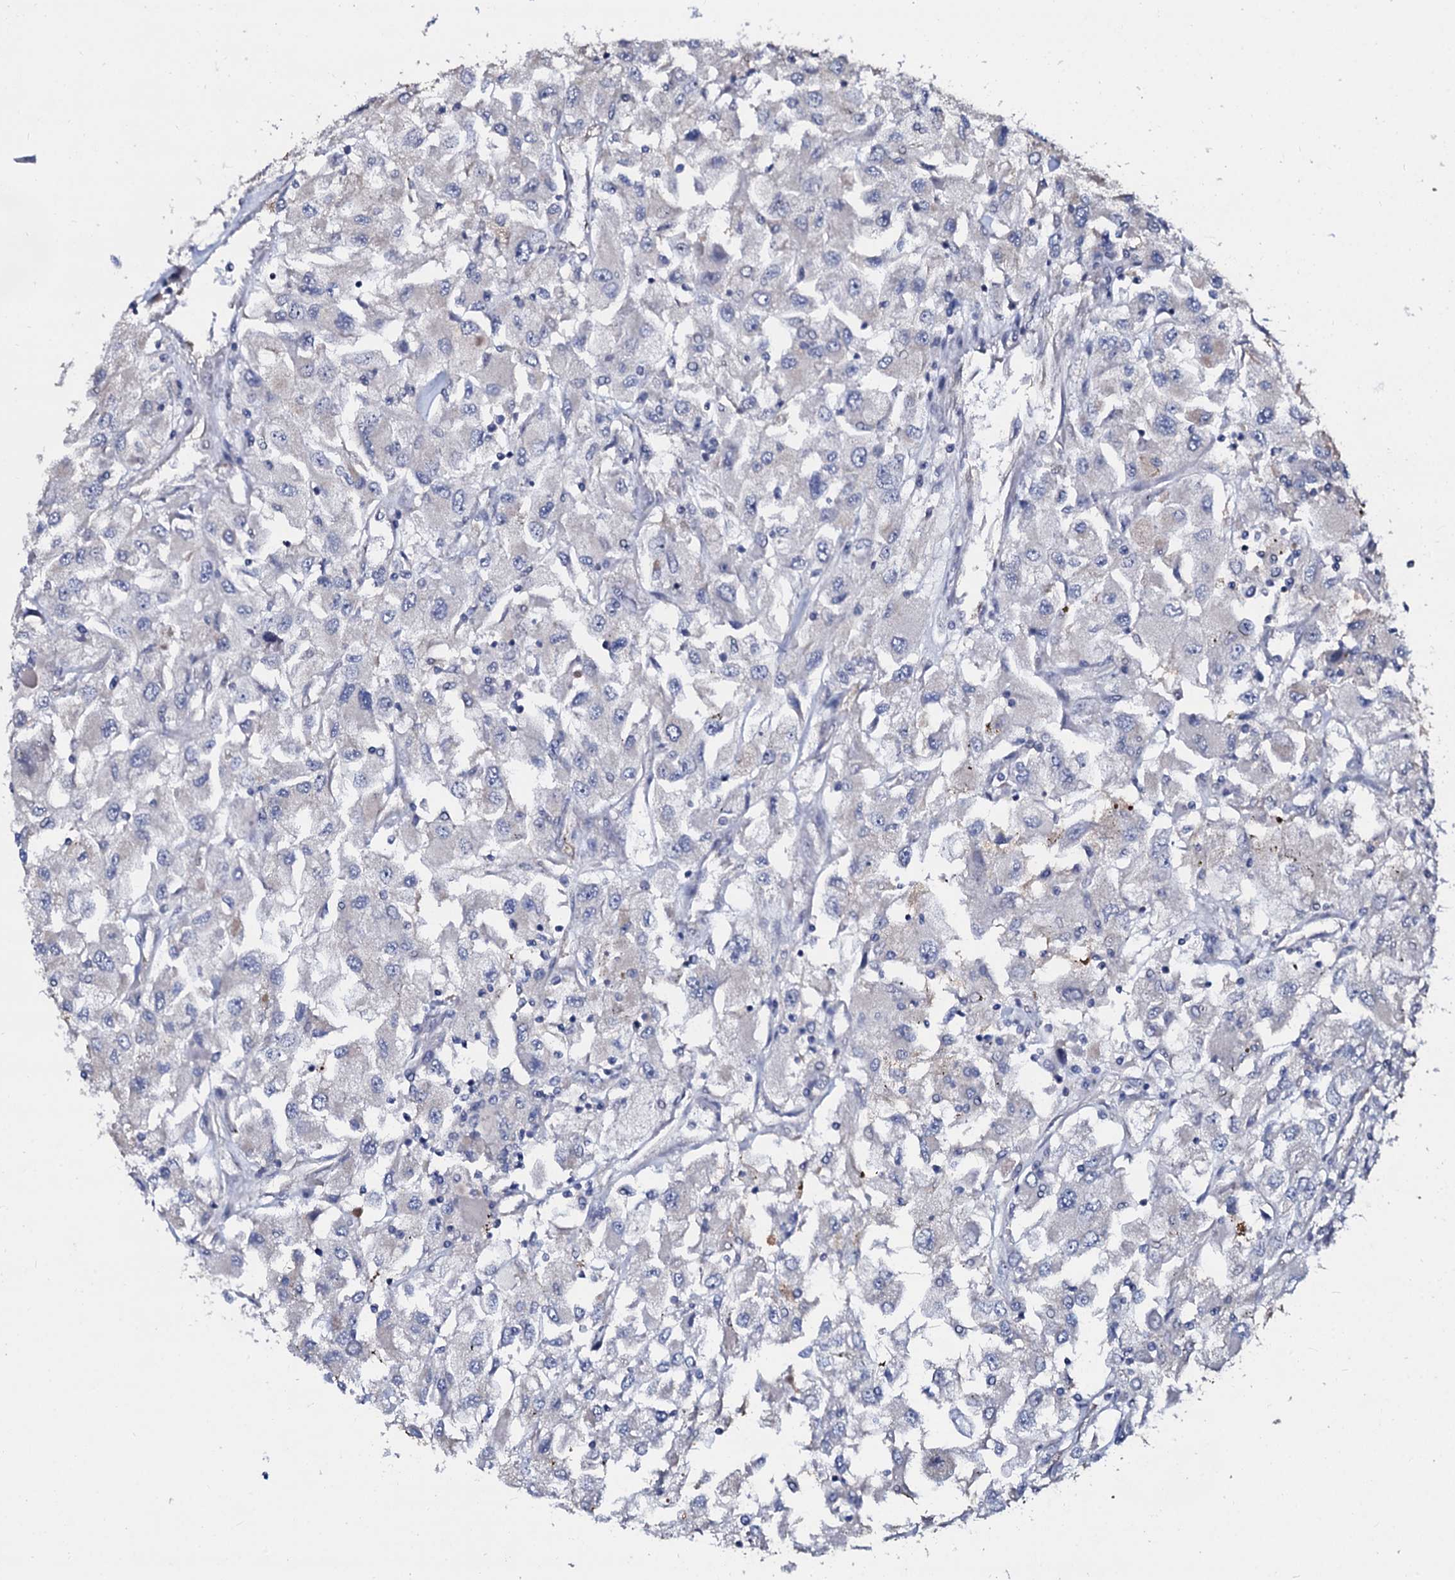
{"staining": {"intensity": "negative", "quantity": "none", "location": "none"}, "tissue": "renal cancer", "cell_type": "Tumor cells", "image_type": "cancer", "snomed": [{"axis": "morphology", "description": "Adenocarcinoma, NOS"}, {"axis": "topography", "description": "Kidney"}], "caption": "The photomicrograph shows no staining of tumor cells in adenocarcinoma (renal).", "gene": "SLC37A4", "patient": {"sex": "female", "age": 52}}